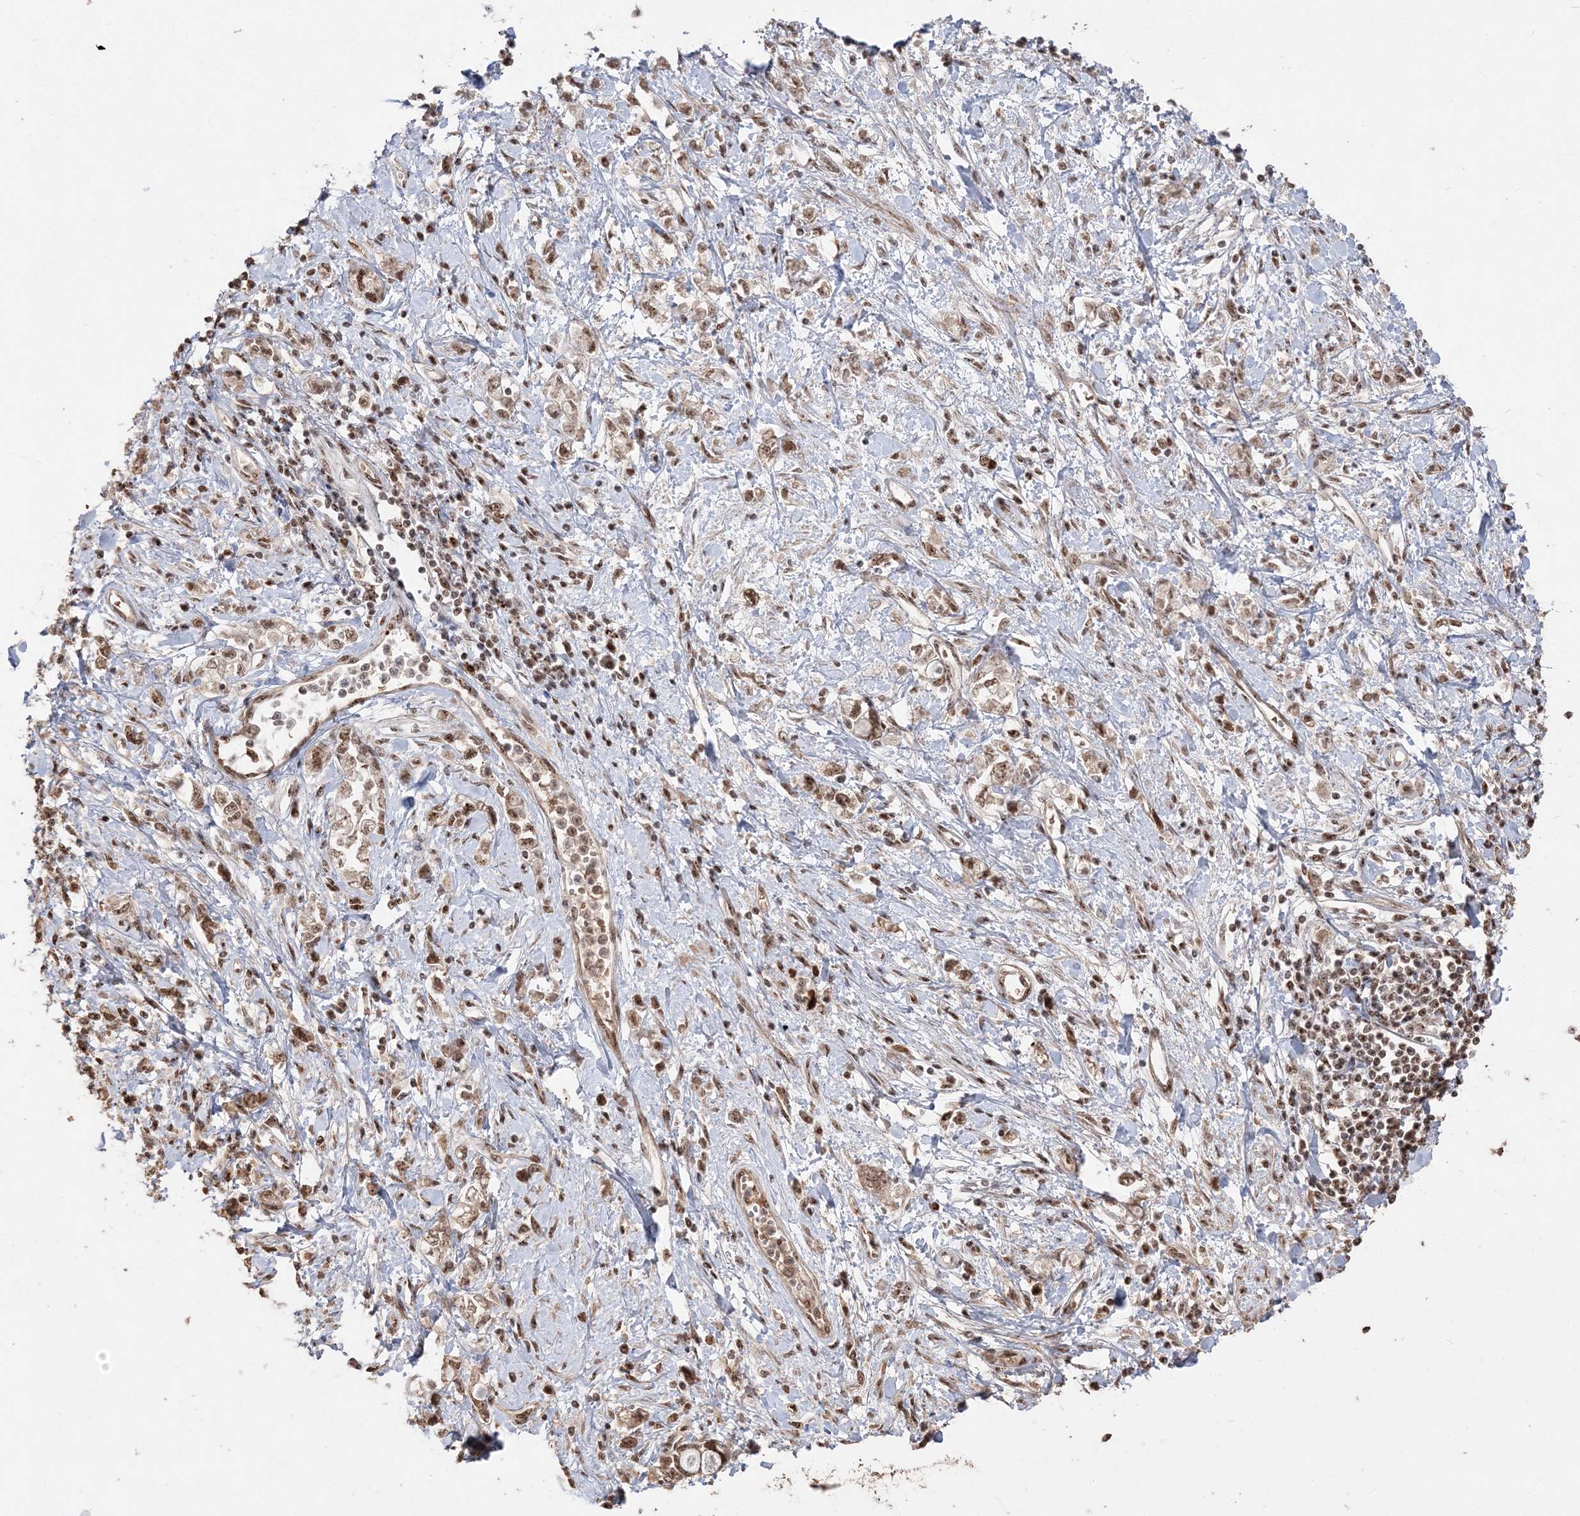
{"staining": {"intensity": "moderate", "quantity": "25%-75%", "location": "nuclear"}, "tissue": "stomach cancer", "cell_type": "Tumor cells", "image_type": "cancer", "snomed": [{"axis": "morphology", "description": "Adenocarcinoma, NOS"}, {"axis": "topography", "description": "Stomach"}], "caption": "Immunohistochemical staining of human adenocarcinoma (stomach) exhibits medium levels of moderate nuclear protein positivity in approximately 25%-75% of tumor cells. Nuclei are stained in blue.", "gene": "RBM17", "patient": {"sex": "female", "age": 76}}